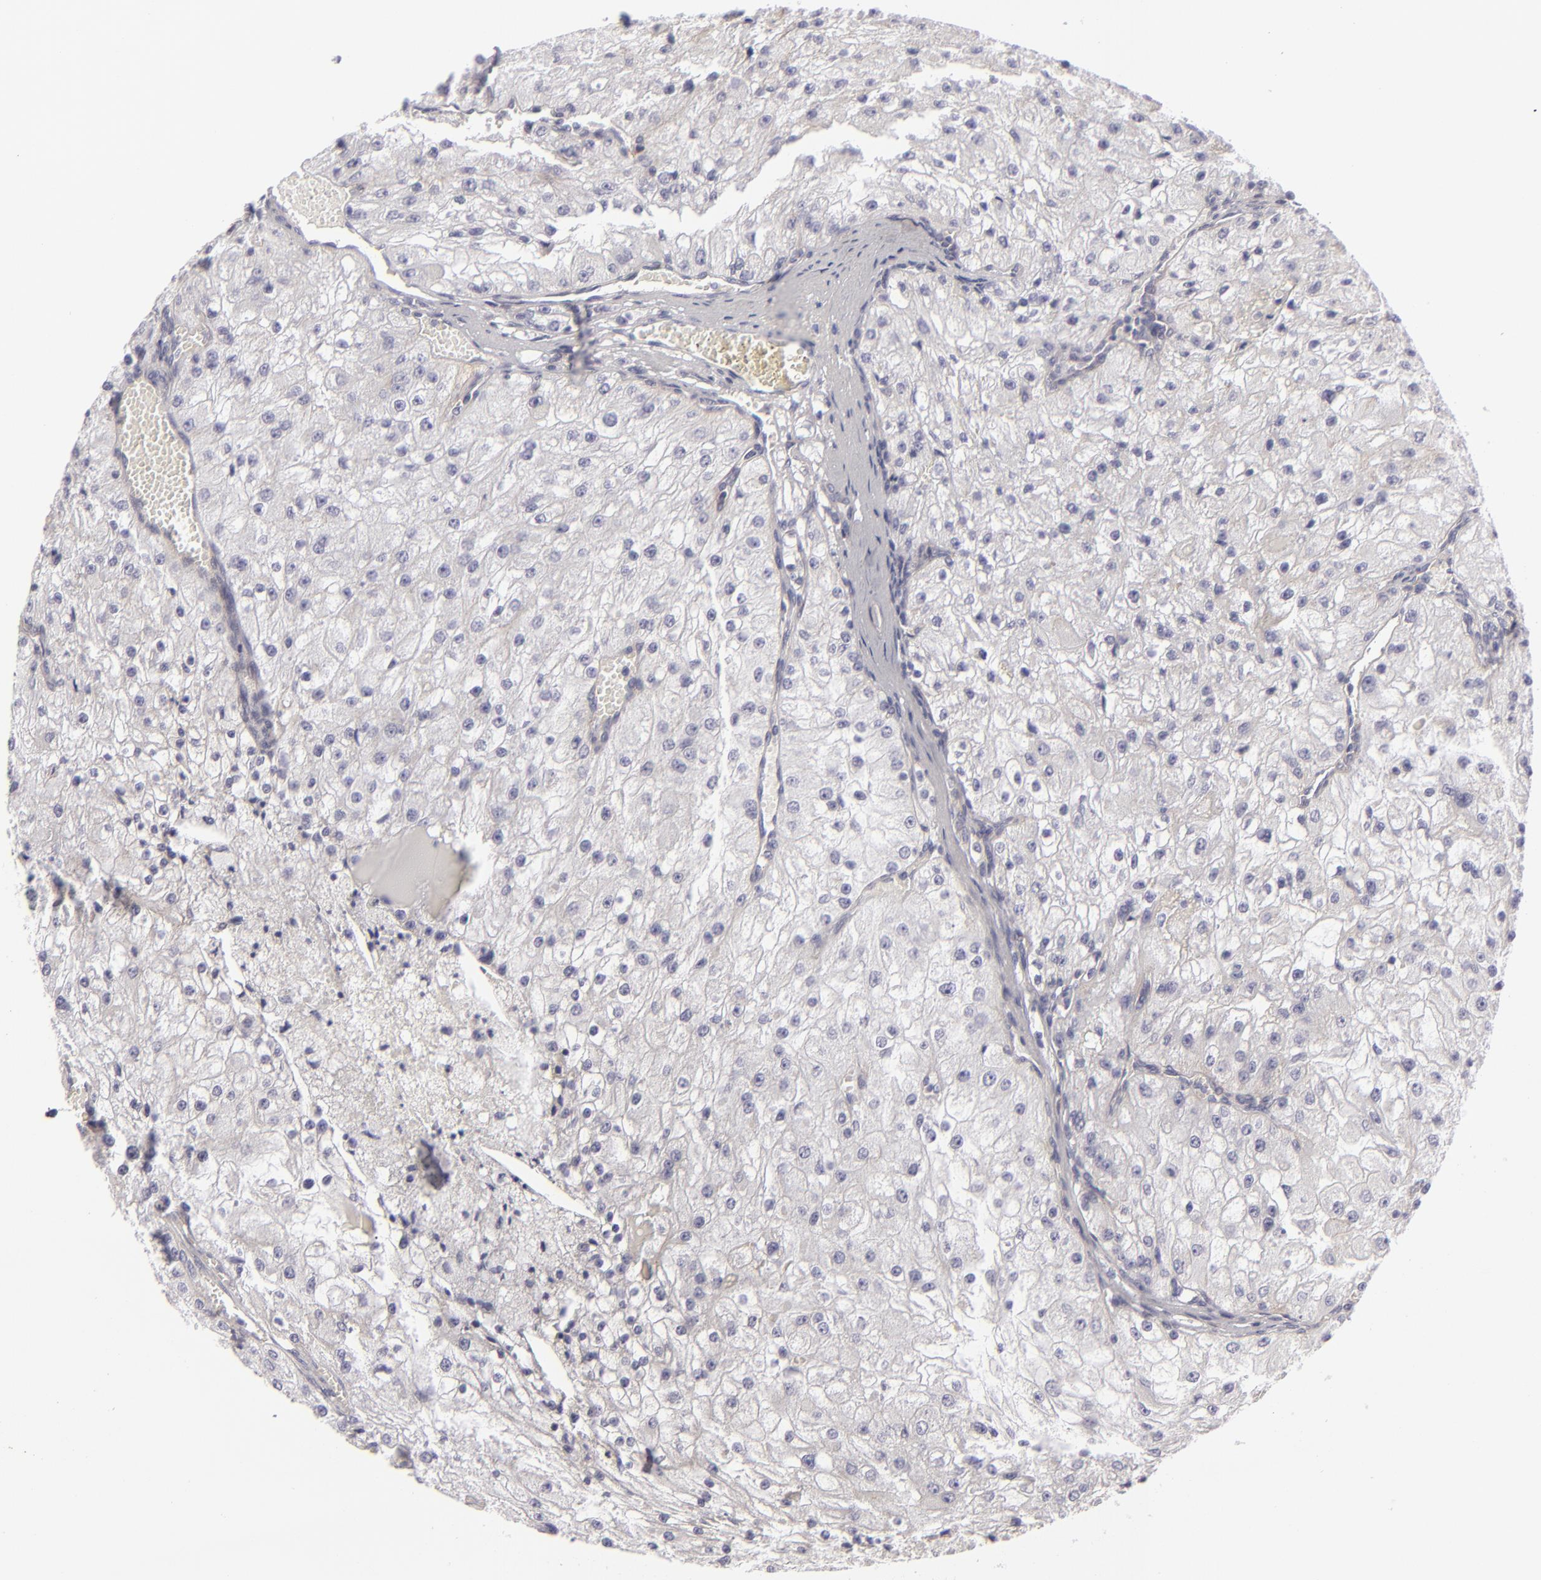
{"staining": {"intensity": "weak", "quantity": "<25%", "location": "none"}, "tissue": "renal cancer", "cell_type": "Tumor cells", "image_type": "cancer", "snomed": [{"axis": "morphology", "description": "Adenocarcinoma, NOS"}, {"axis": "topography", "description": "Kidney"}], "caption": "DAB (3,3'-diaminobenzidine) immunohistochemical staining of human renal adenocarcinoma shows no significant positivity in tumor cells.", "gene": "JUP", "patient": {"sex": "female", "age": 74}}